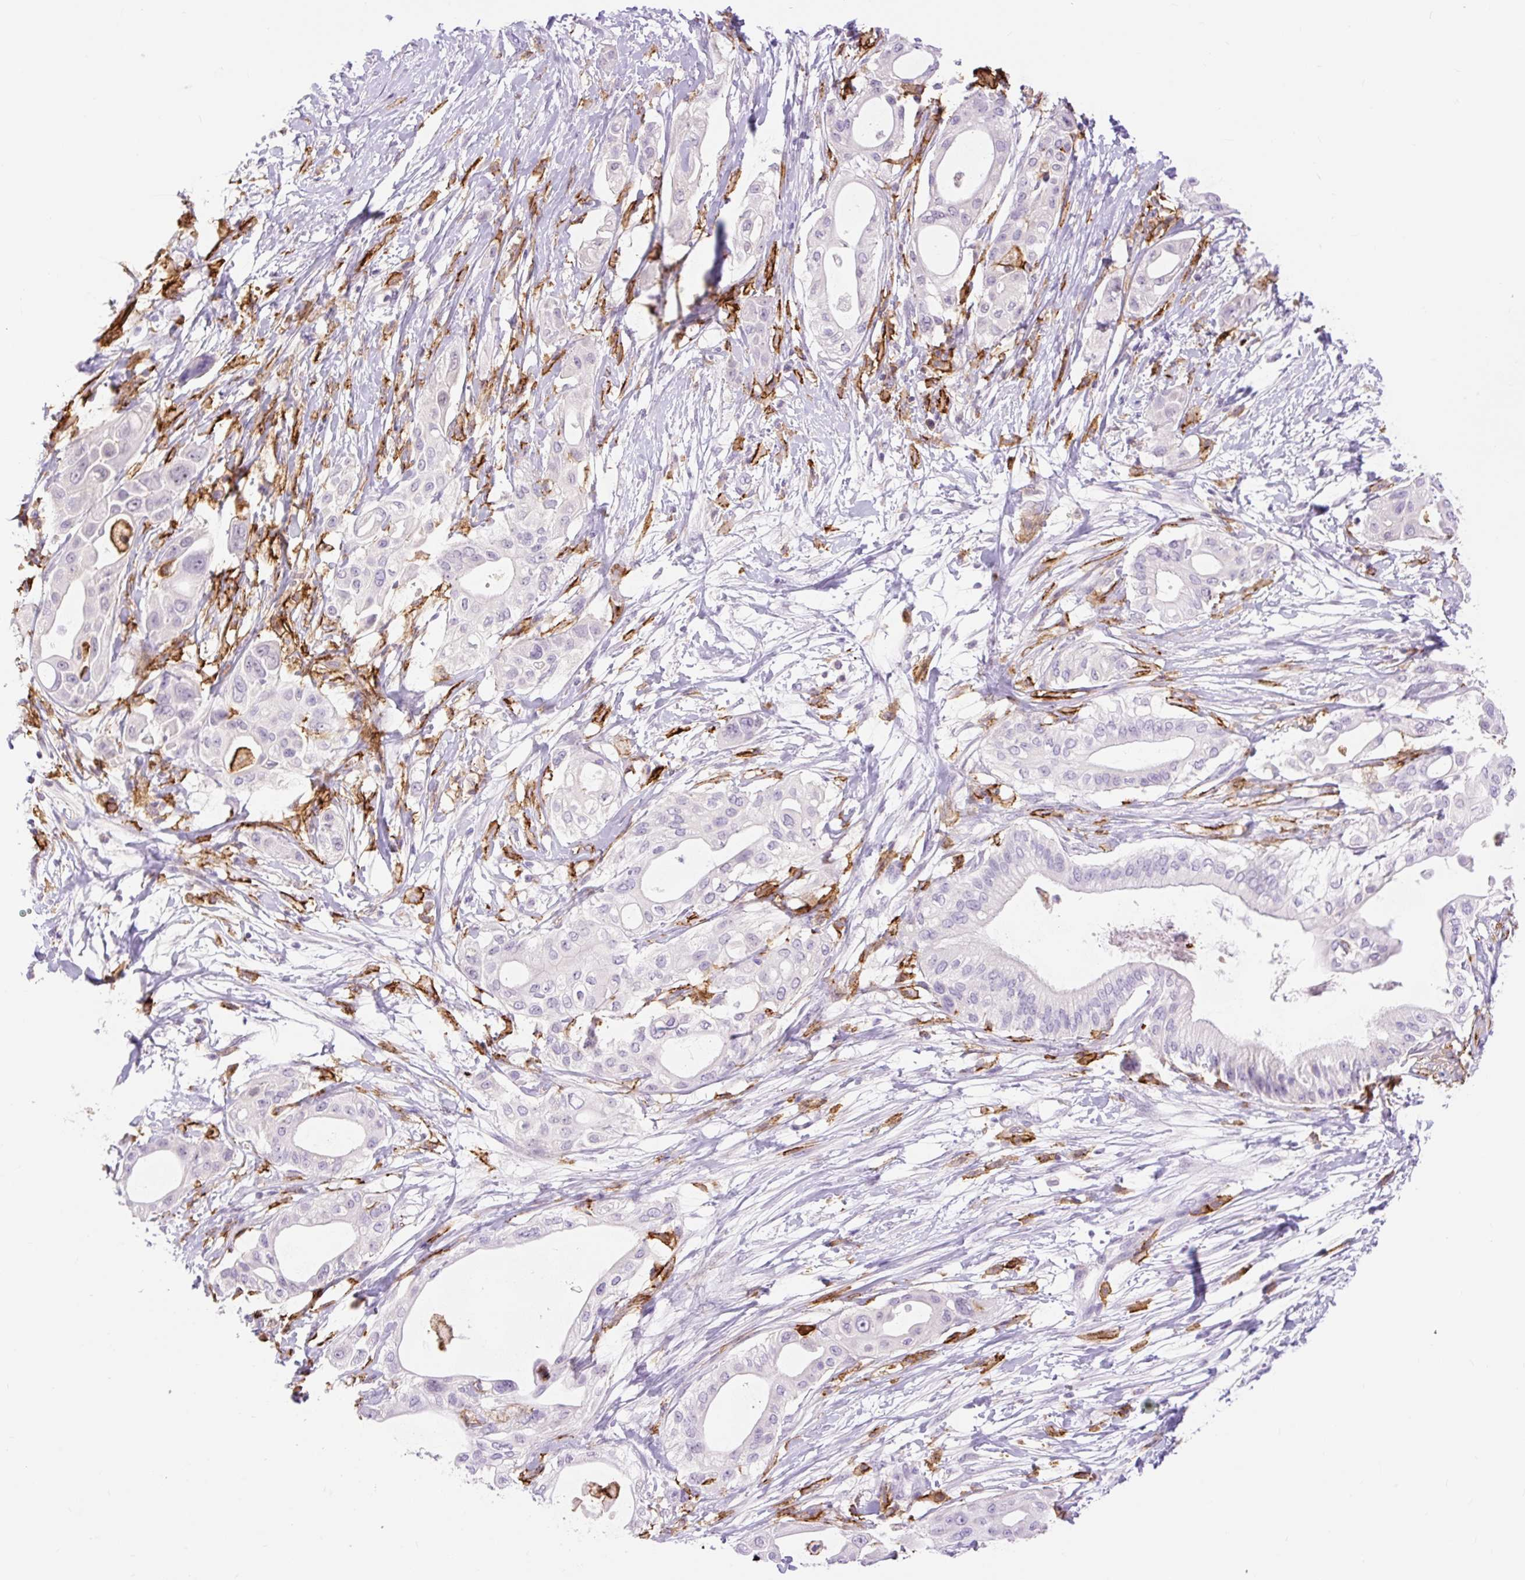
{"staining": {"intensity": "negative", "quantity": "none", "location": "none"}, "tissue": "pancreatic cancer", "cell_type": "Tumor cells", "image_type": "cancer", "snomed": [{"axis": "morphology", "description": "Adenocarcinoma, NOS"}, {"axis": "topography", "description": "Pancreas"}], "caption": "Micrograph shows no significant protein expression in tumor cells of pancreatic cancer.", "gene": "SIGLEC1", "patient": {"sex": "male", "age": 68}}